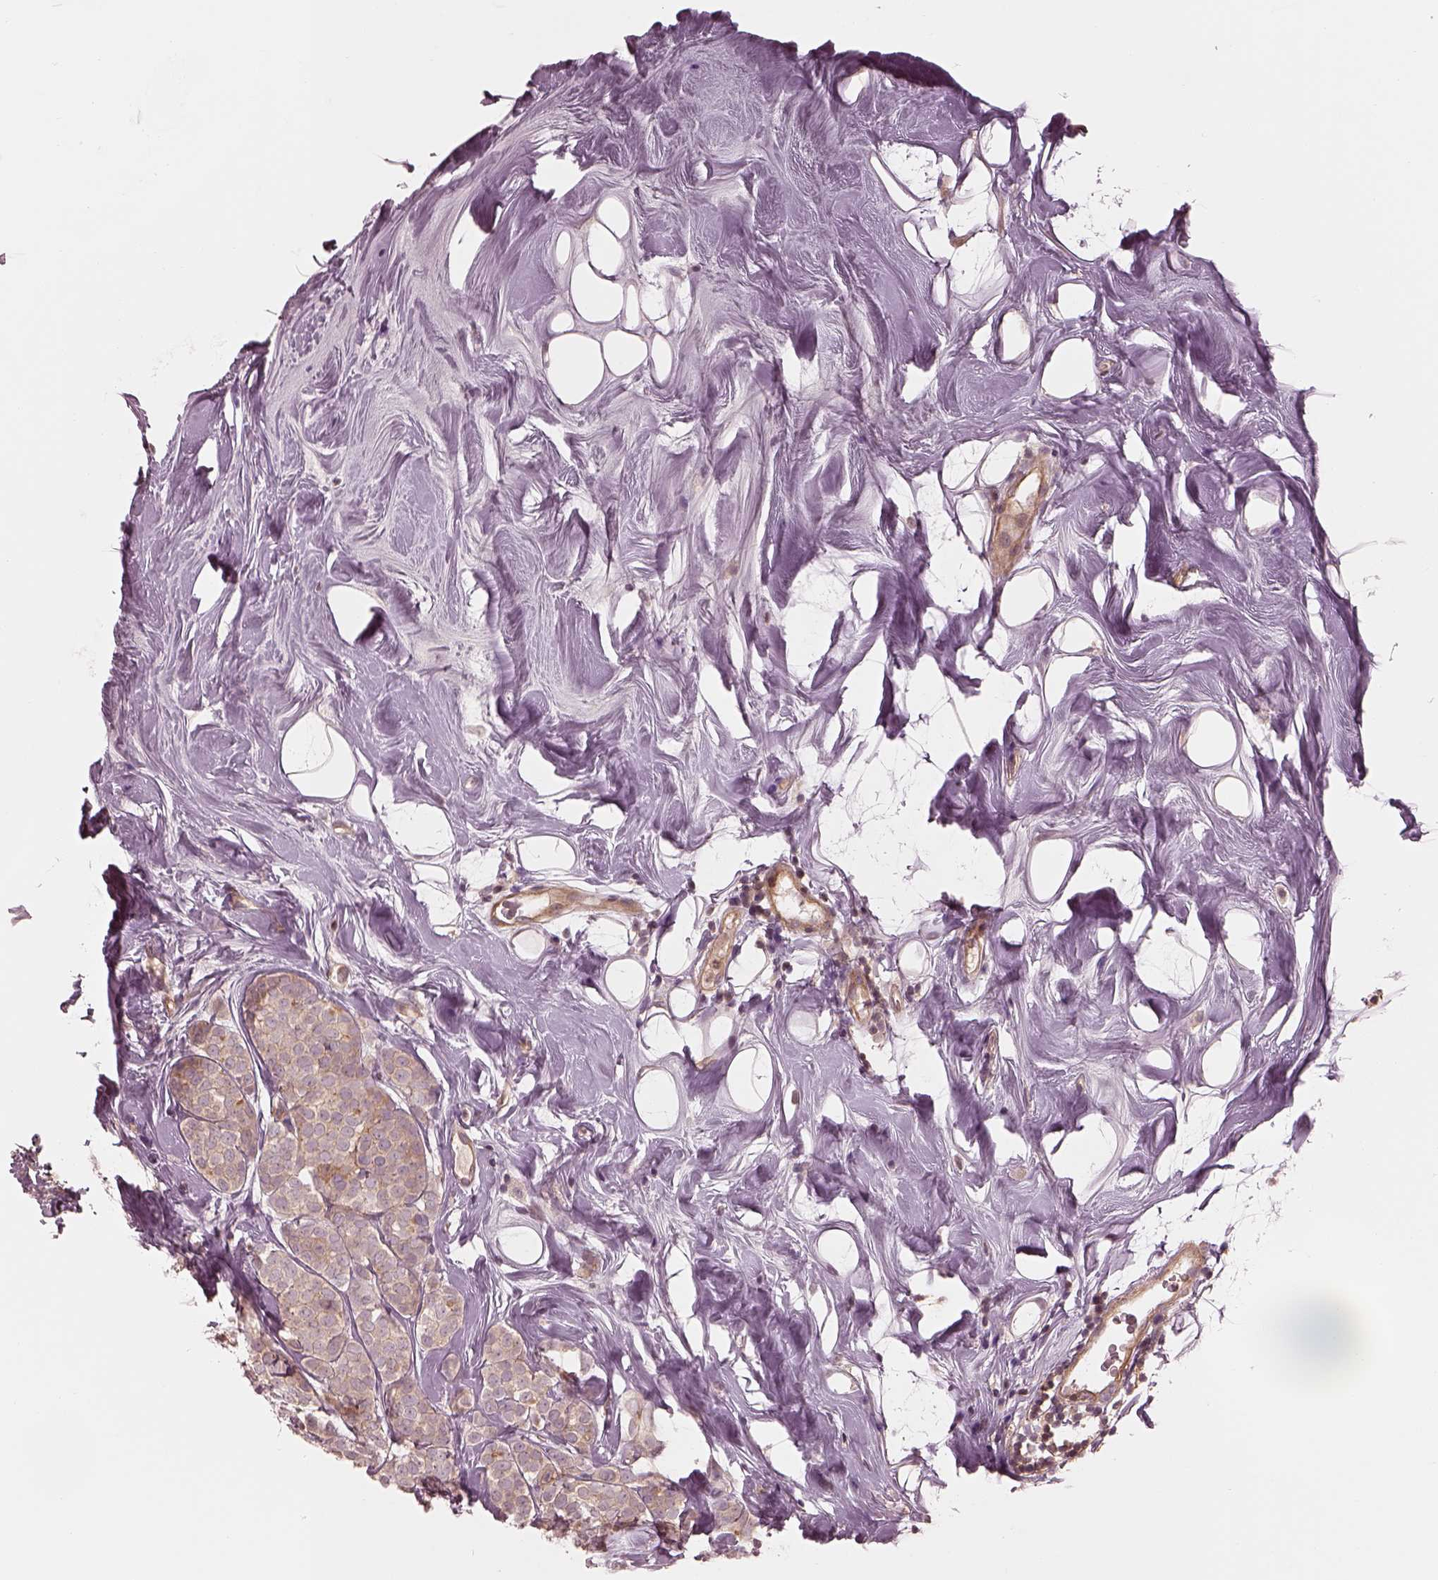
{"staining": {"intensity": "weak", "quantity": "25%-75%", "location": "cytoplasmic/membranous"}, "tissue": "breast cancer", "cell_type": "Tumor cells", "image_type": "cancer", "snomed": [{"axis": "morphology", "description": "Lobular carcinoma"}, {"axis": "topography", "description": "Breast"}], "caption": "Breast cancer (lobular carcinoma) stained with immunohistochemistry shows weak cytoplasmic/membranous positivity in about 25%-75% of tumor cells.", "gene": "FAM107B", "patient": {"sex": "female", "age": 49}}